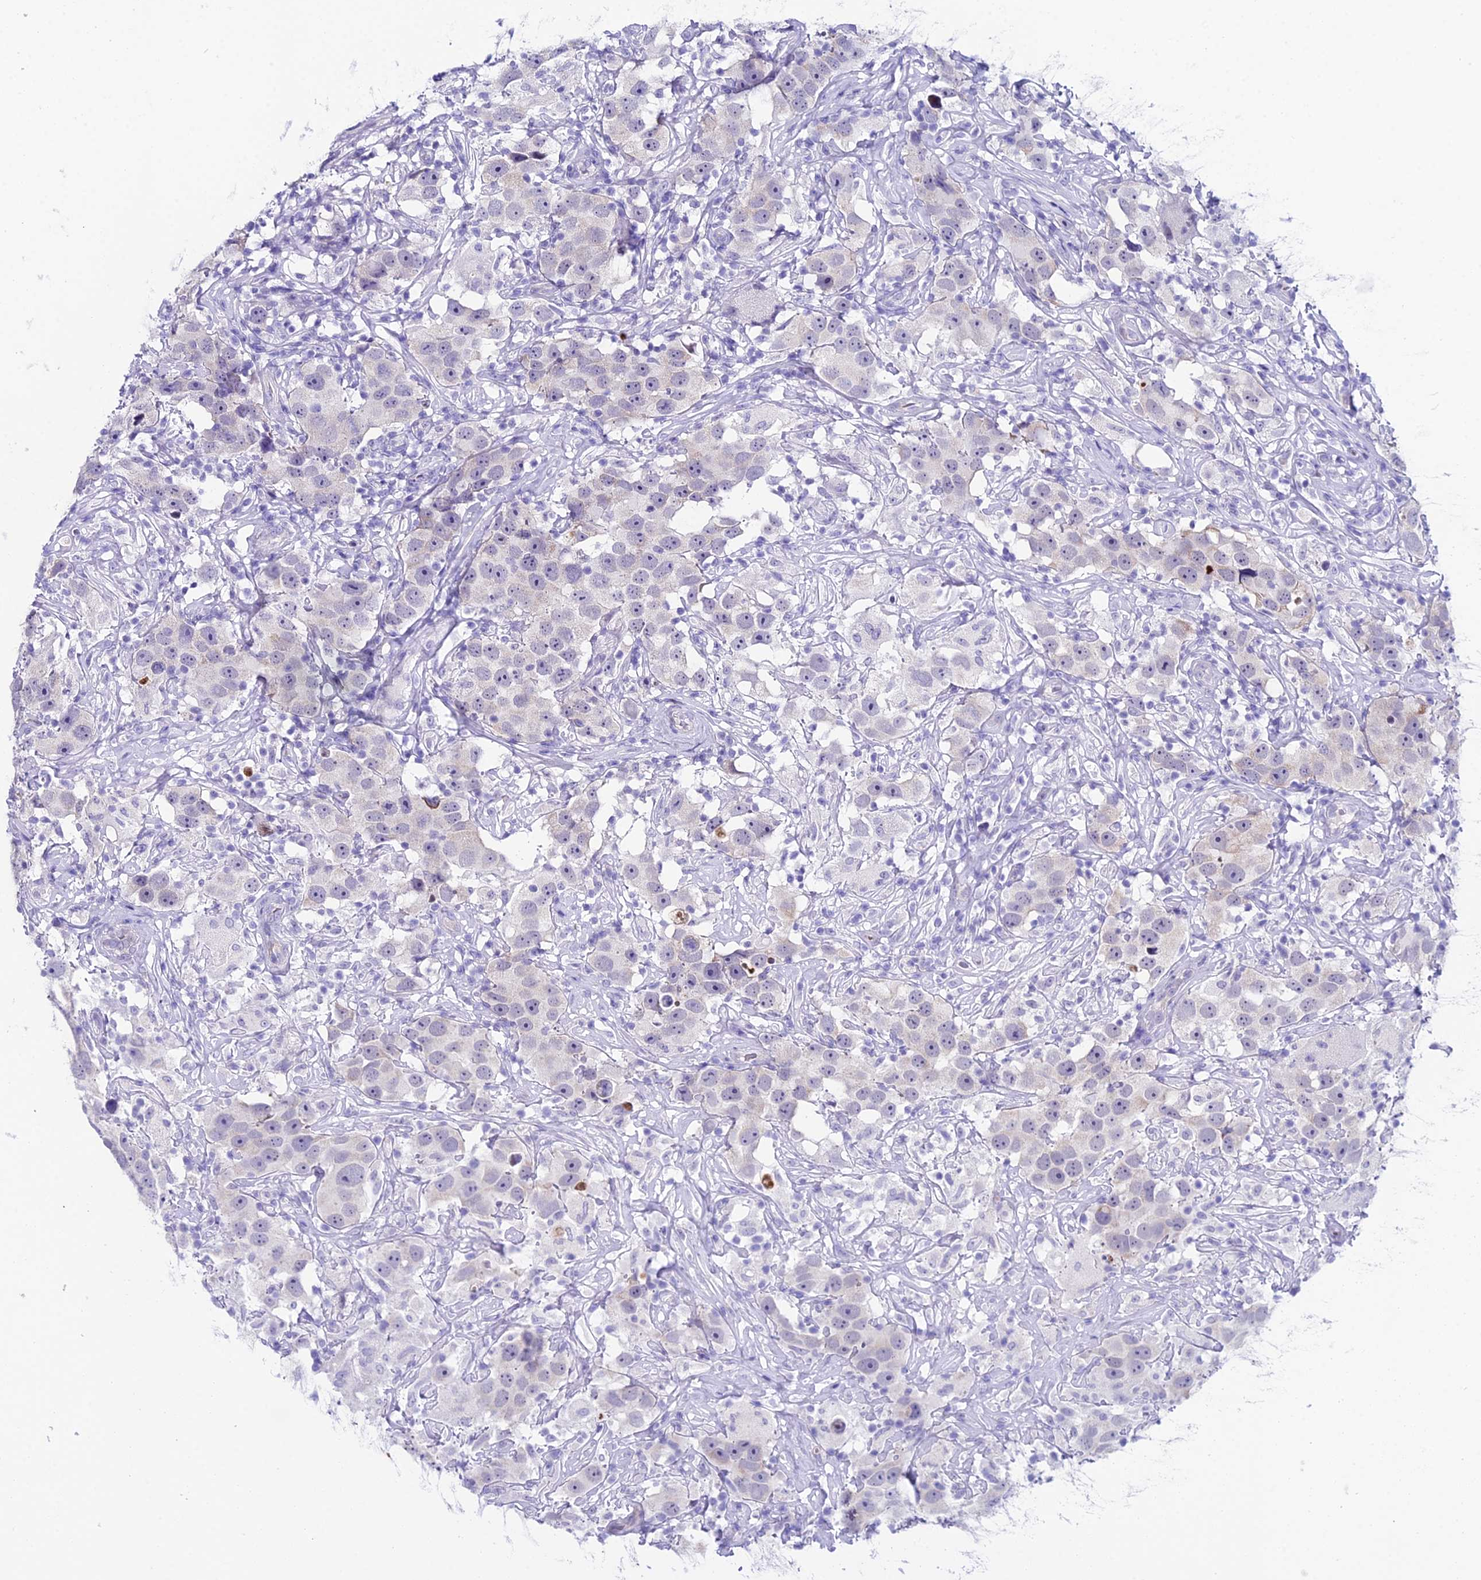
{"staining": {"intensity": "negative", "quantity": "none", "location": "none"}, "tissue": "testis cancer", "cell_type": "Tumor cells", "image_type": "cancer", "snomed": [{"axis": "morphology", "description": "Seminoma, NOS"}, {"axis": "topography", "description": "Testis"}], "caption": "High power microscopy image of an immunohistochemistry image of seminoma (testis), revealing no significant staining in tumor cells.", "gene": "CC2D2A", "patient": {"sex": "male", "age": 49}}